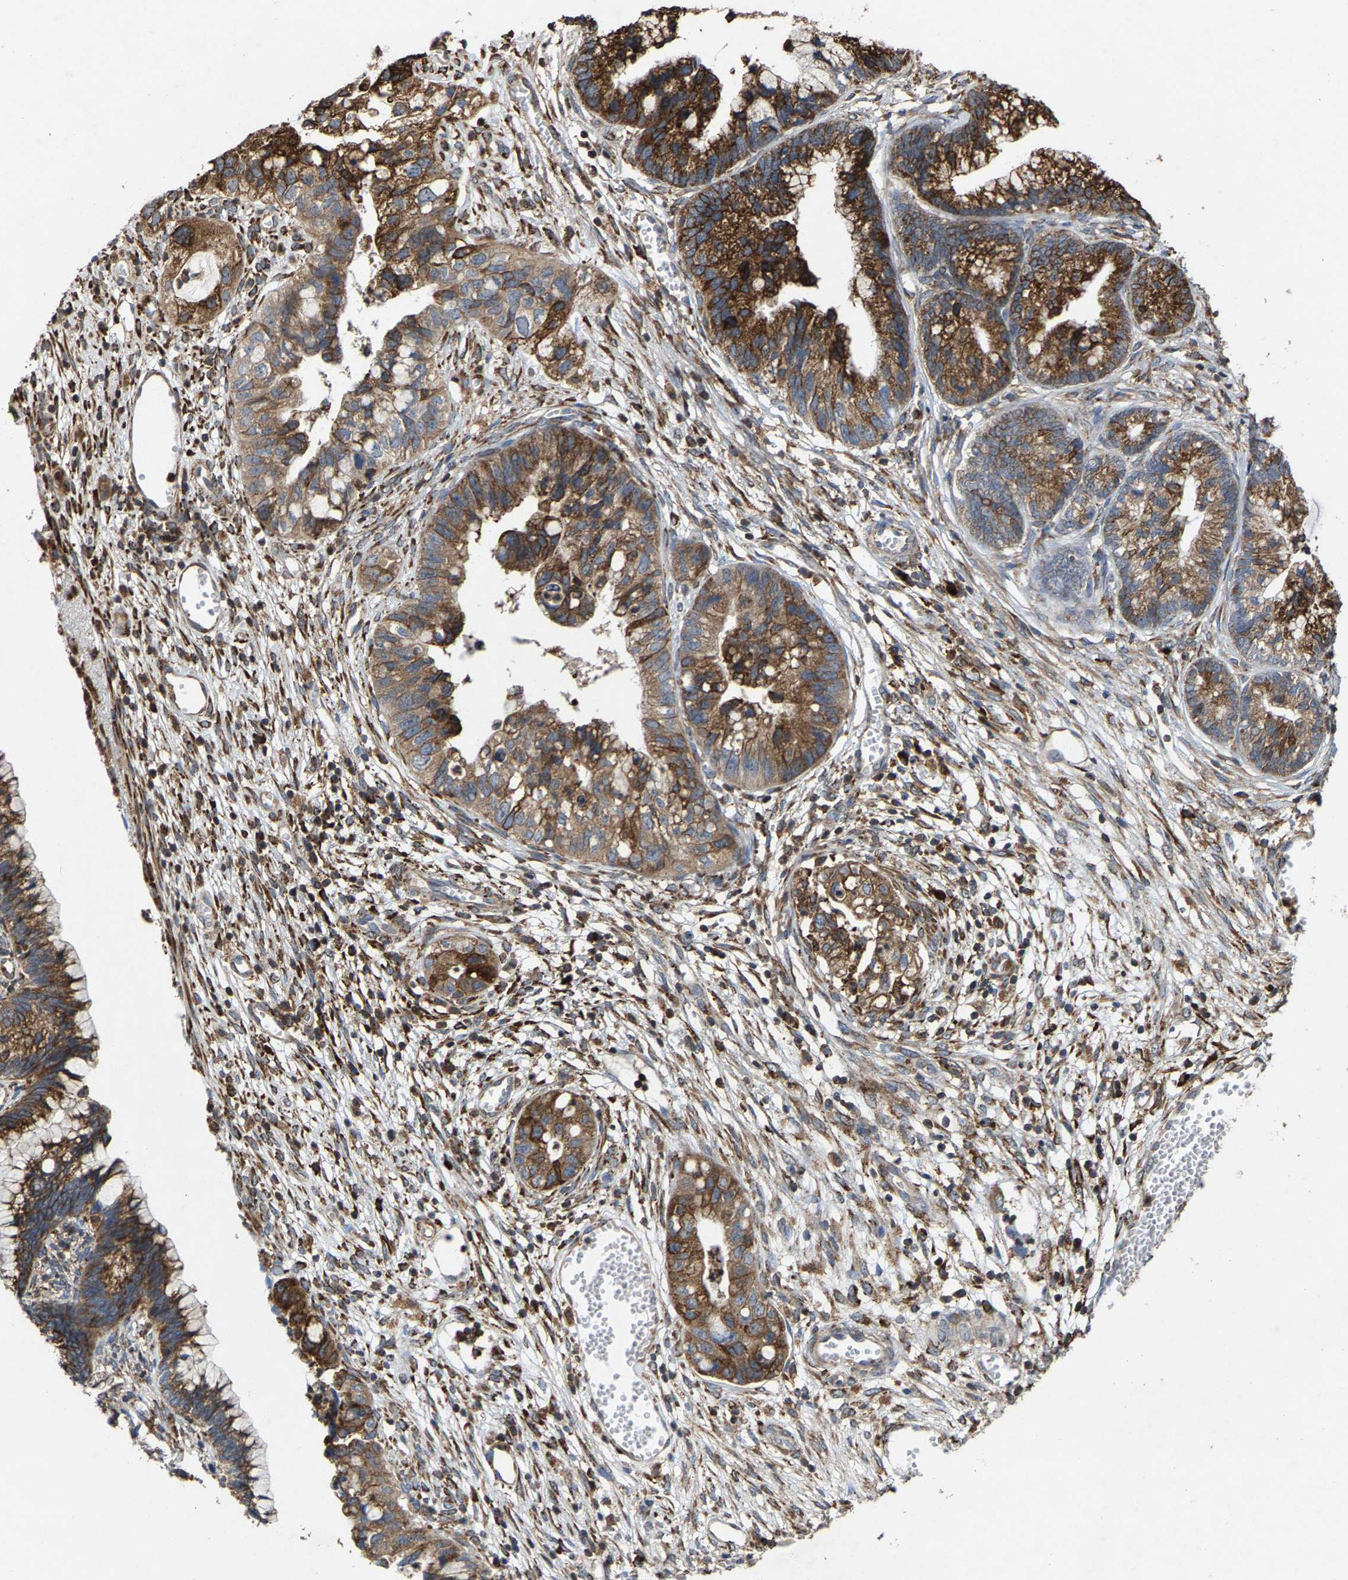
{"staining": {"intensity": "strong", "quantity": ">75%", "location": "cytoplasmic/membranous"}, "tissue": "cervical cancer", "cell_type": "Tumor cells", "image_type": "cancer", "snomed": [{"axis": "morphology", "description": "Adenocarcinoma, NOS"}, {"axis": "topography", "description": "Cervix"}], "caption": "A micrograph of cervical cancer (adenocarcinoma) stained for a protein displays strong cytoplasmic/membranous brown staining in tumor cells.", "gene": "FGD3", "patient": {"sex": "female", "age": 44}}